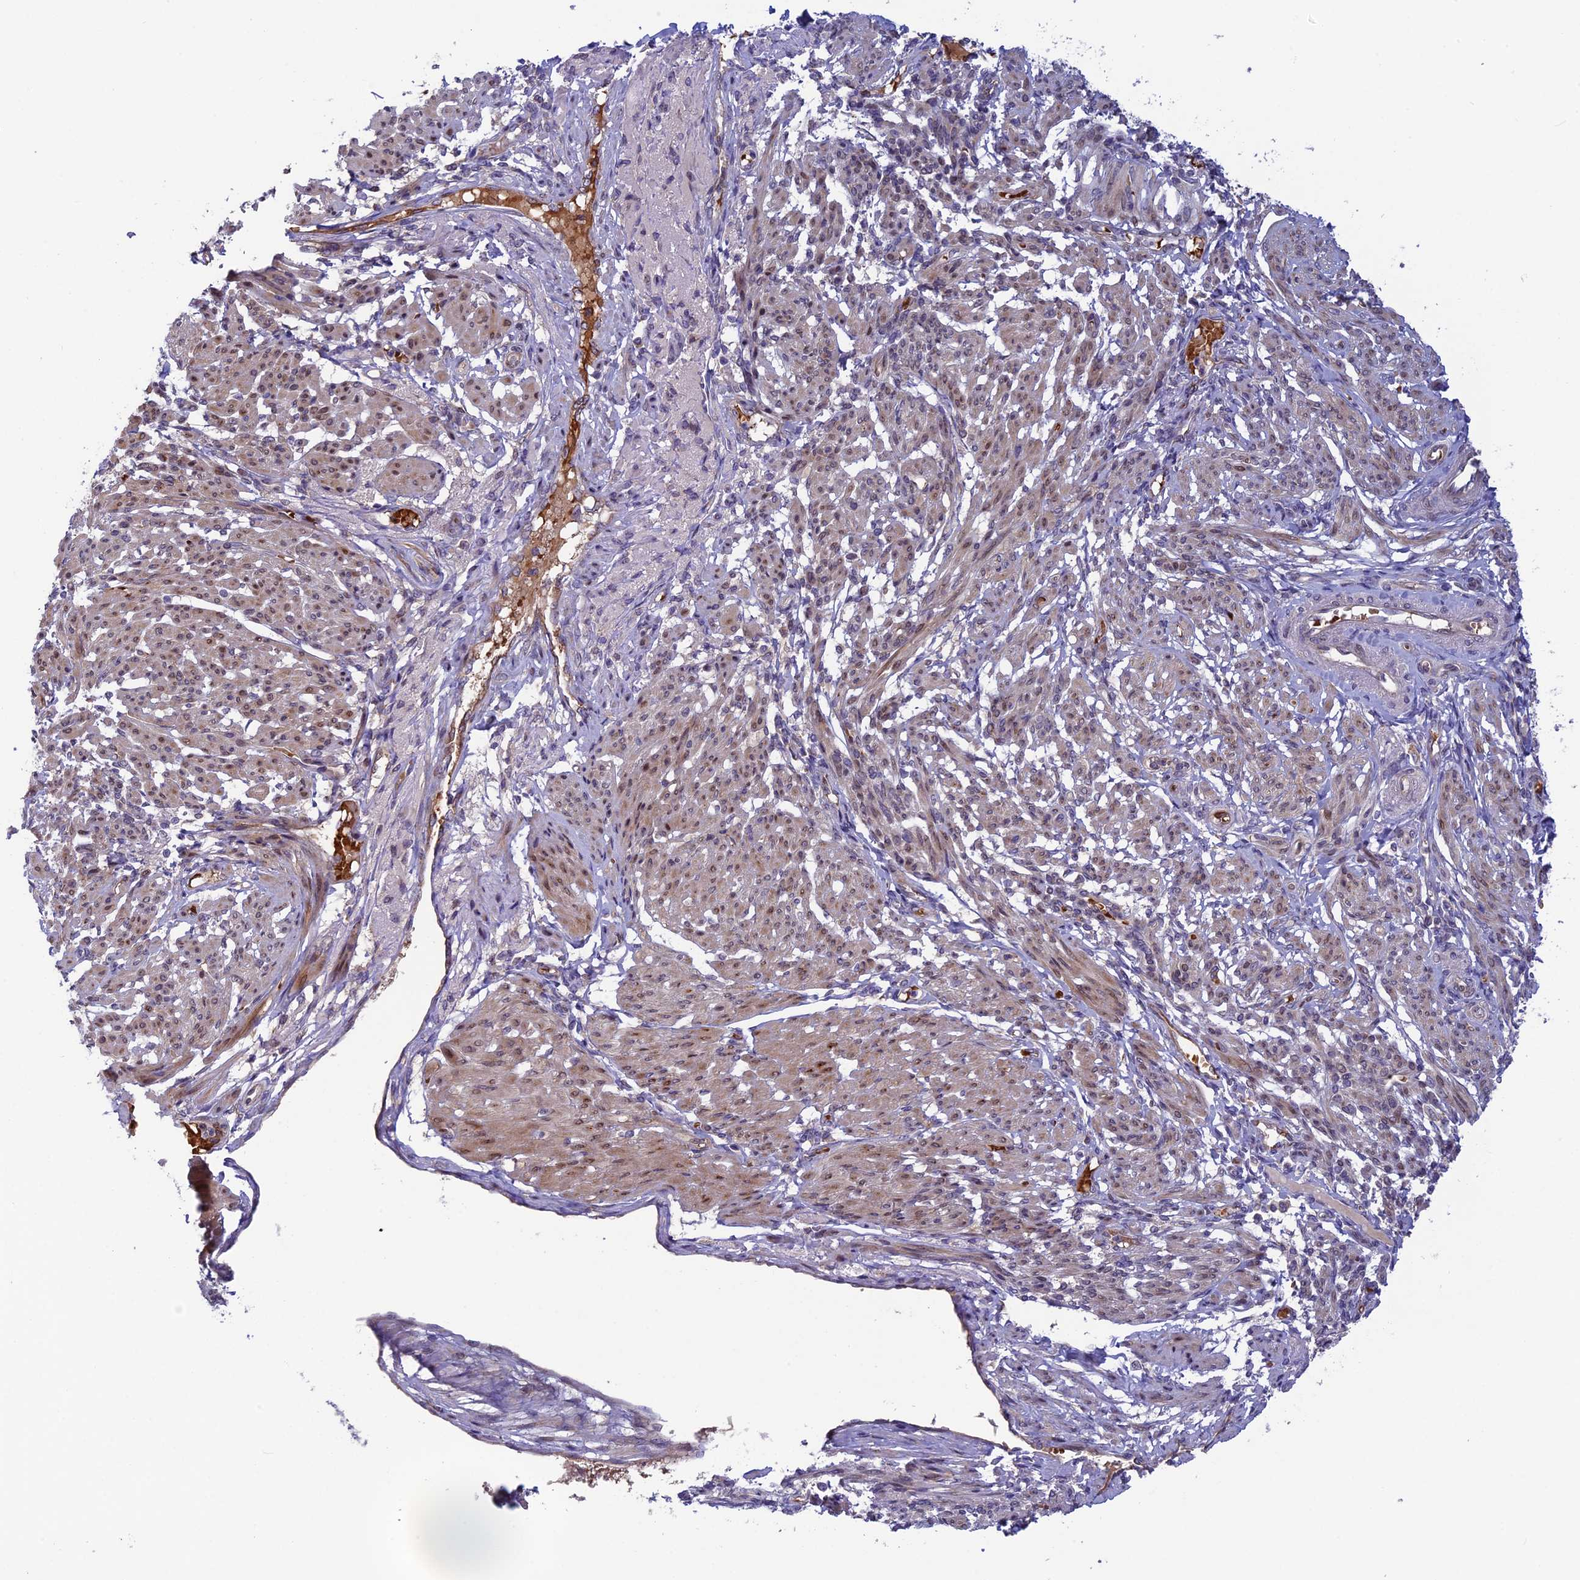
{"staining": {"intensity": "moderate", "quantity": "25%-75%", "location": "cytoplasmic/membranous,nuclear"}, "tissue": "smooth muscle", "cell_type": "Smooth muscle cells", "image_type": "normal", "snomed": [{"axis": "morphology", "description": "Normal tissue, NOS"}, {"axis": "topography", "description": "Smooth muscle"}], "caption": "Moderate cytoplasmic/membranous,nuclear positivity is appreciated in approximately 25%-75% of smooth muscle cells in normal smooth muscle. The staining was performed using DAB (3,3'-diaminobenzidine) to visualize the protein expression in brown, while the nuclei were stained in blue with hematoxylin (Magnification: 20x).", "gene": "CCDC9B", "patient": {"sex": "female", "age": 39}}